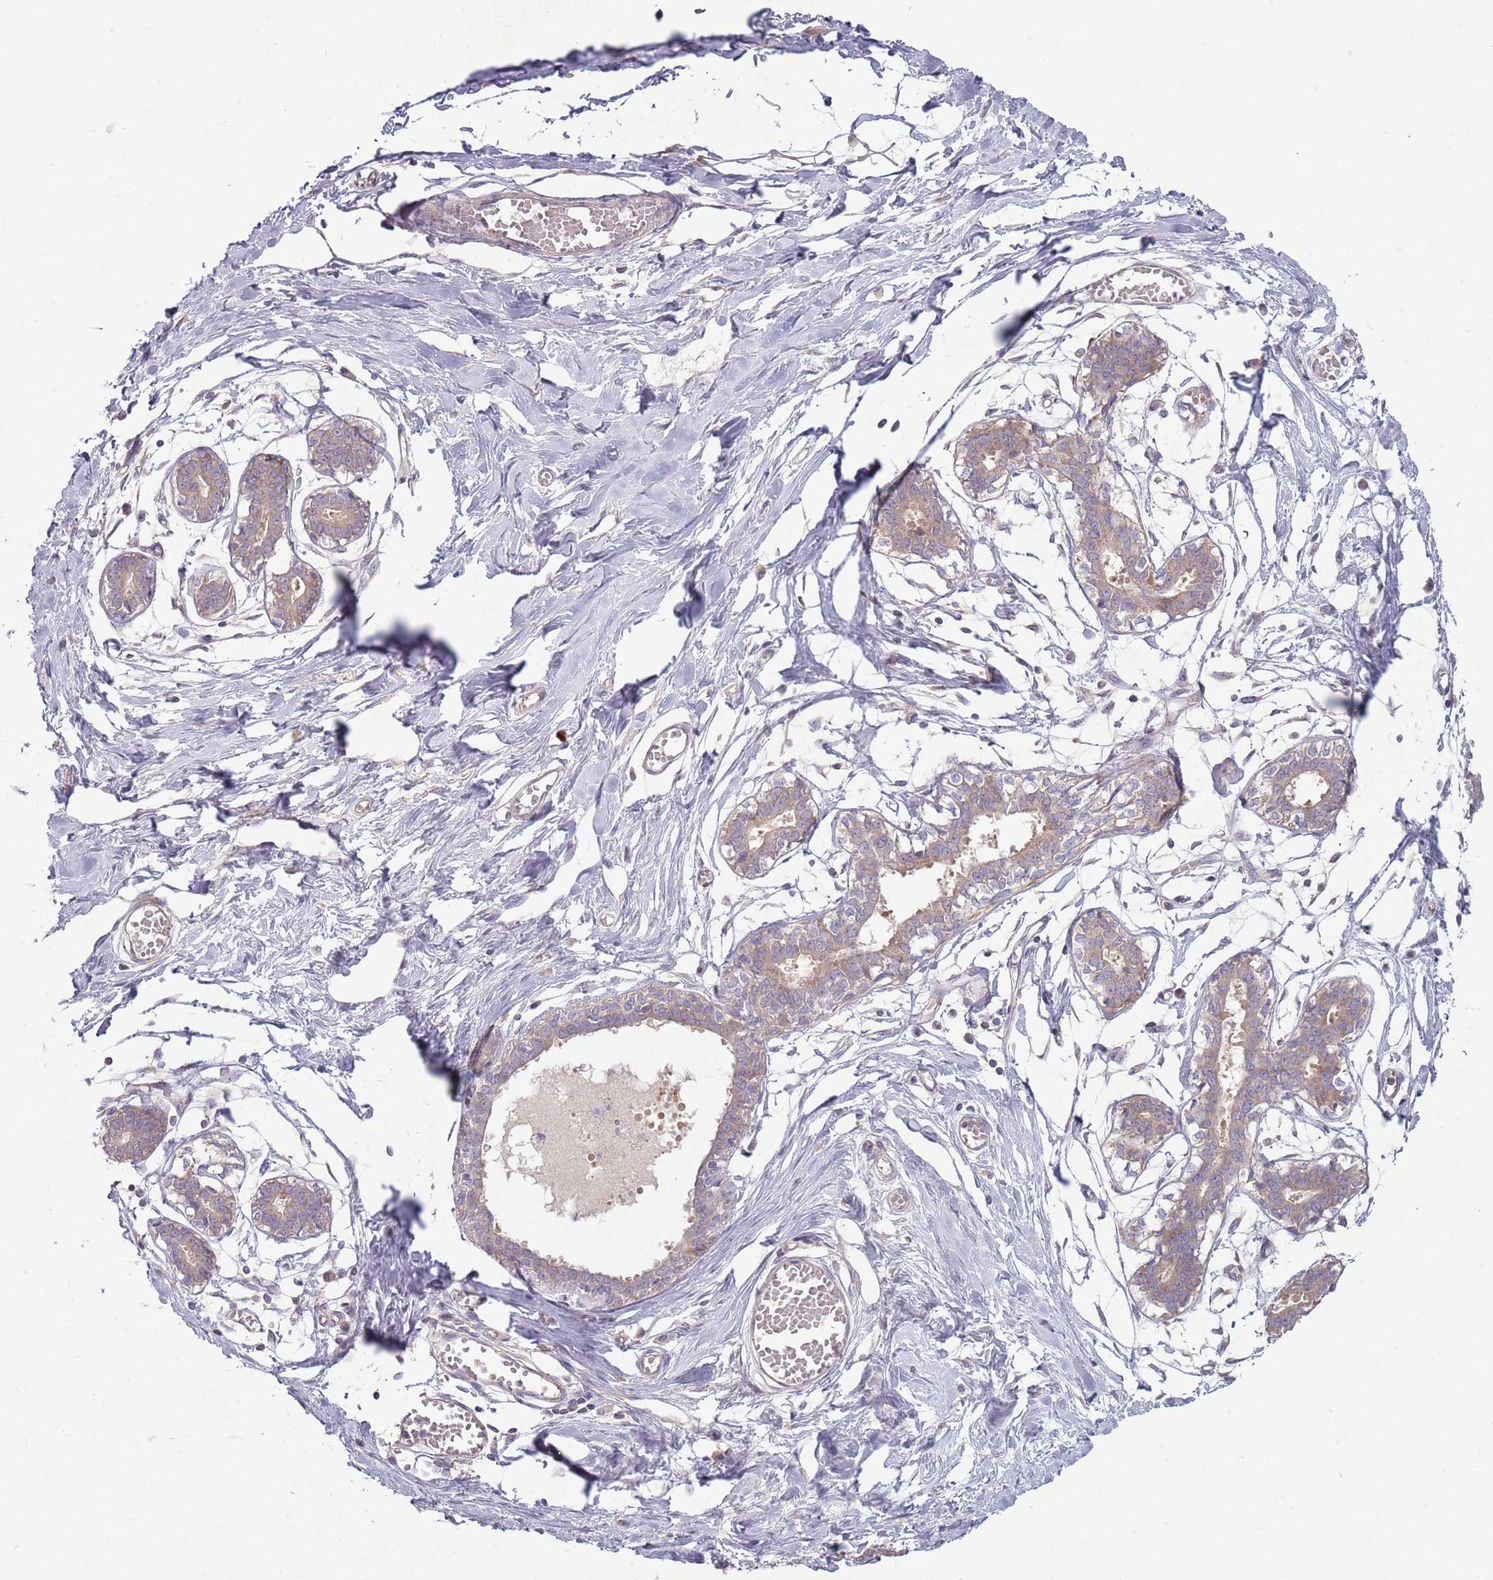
{"staining": {"intensity": "negative", "quantity": "none", "location": "none"}, "tissue": "breast", "cell_type": "Adipocytes", "image_type": "normal", "snomed": [{"axis": "morphology", "description": "Normal tissue, NOS"}, {"axis": "topography", "description": "Breast"}], "caption": "The image exhibits no significant positivity in adipocytes of breast. (DAB (3,3'-diaminobenzidine) immunohistochemistry (IHC) visualized using brightfield microscopy, high magnification).", "gene": "DTD2", "patient": {"sex": "female", "age": 27}}